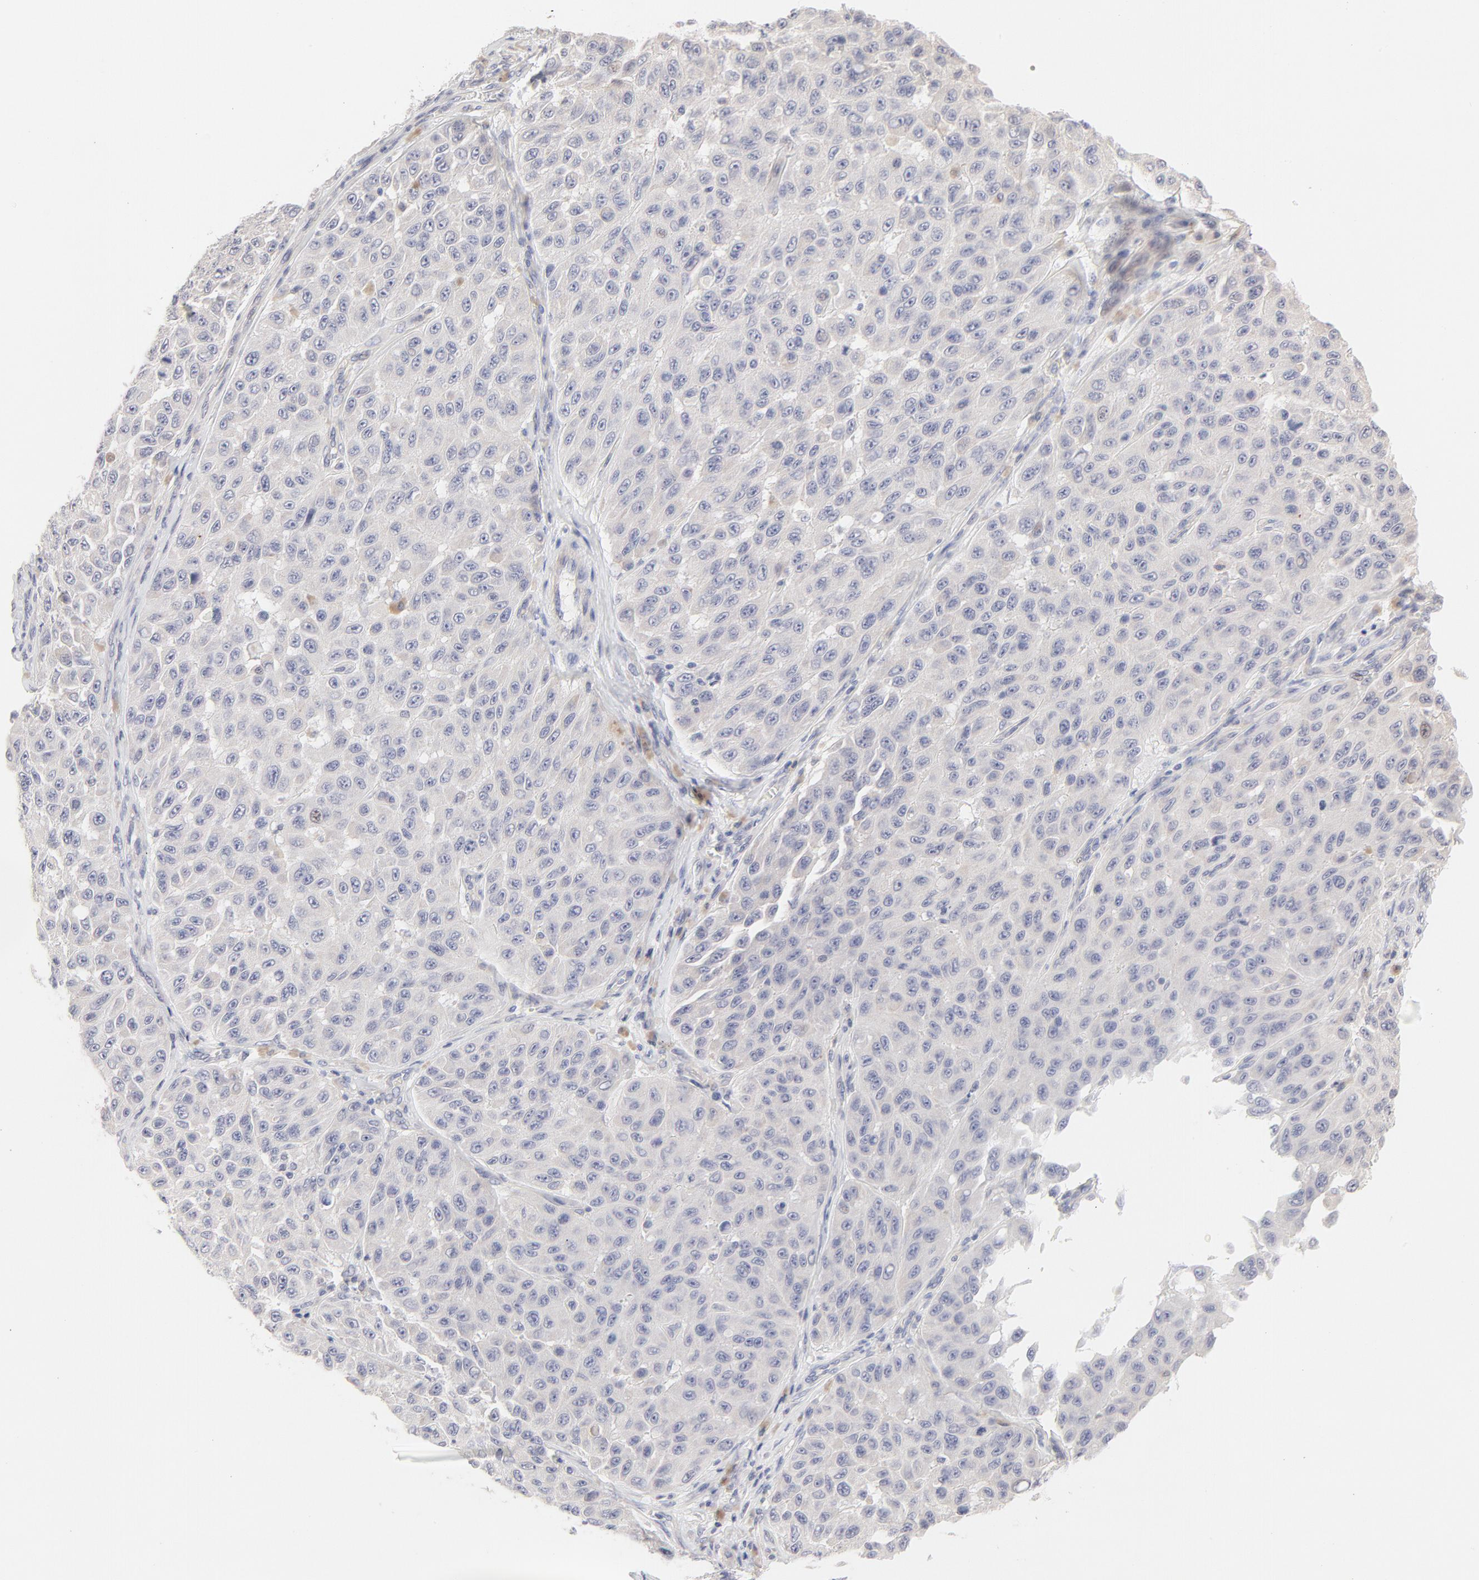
{"staining": {"intensity": "negative", "quantity": "none", "location": "none"}, "tissue": "melanoma", "cell_type": "Tumor cells", "image_type": "cancer", "snomed": [{"axis": "morphology", "description": "Malignant melanoma, NOS"}, {"axis": "topography", "description": "Skin"}], "caption": "Melanoma was stained to show a protein in brown. There is no significant positivity in tumor cells.", "gene": "ELF3", "patient": {"sex": "male", "age": 30}}